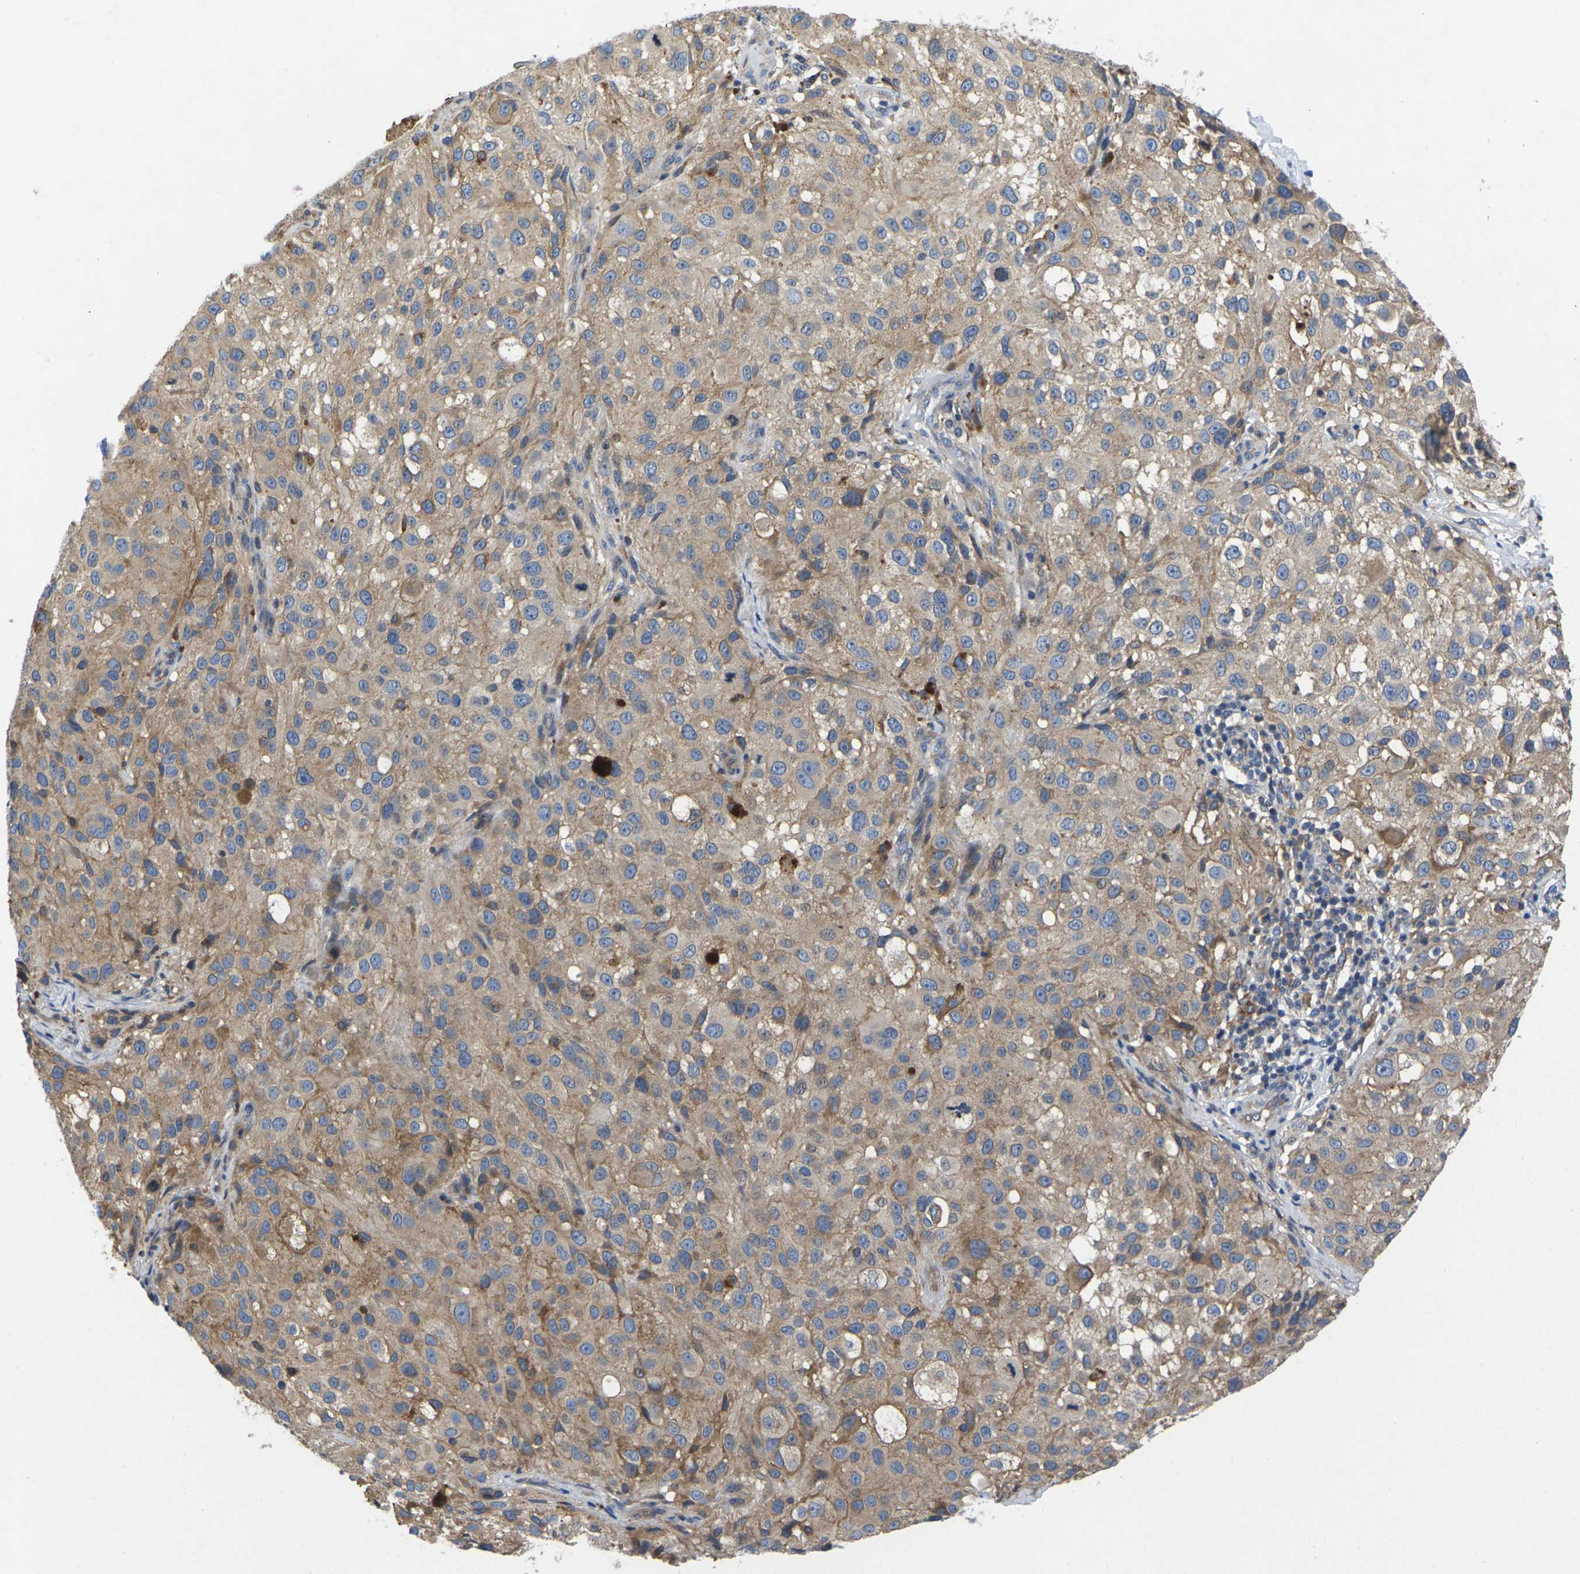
{"staining": {"intensity": "moderate", "quantity": ">75%", "location": "cytoplasmic/membranous"}, "tissue": "melanoma", "cell_type": "Tumor cells", "image_type": "cancer", "snomed": [{"axis": "morphology", "description": "Necrosis, NOS"}, {"axis": "morphology", "description": "Malignant melanoma, NOS"}, {"axis": "topography", "description": "Skin"}], "caption": "Immunohistochemical staining of human melanoma displays moderate cytoplasmic/membranous protein positivity in approximately >75% of tumor cells.", "gene": "SCNN1A", "patient": {"sex": "female", "age": 87}}